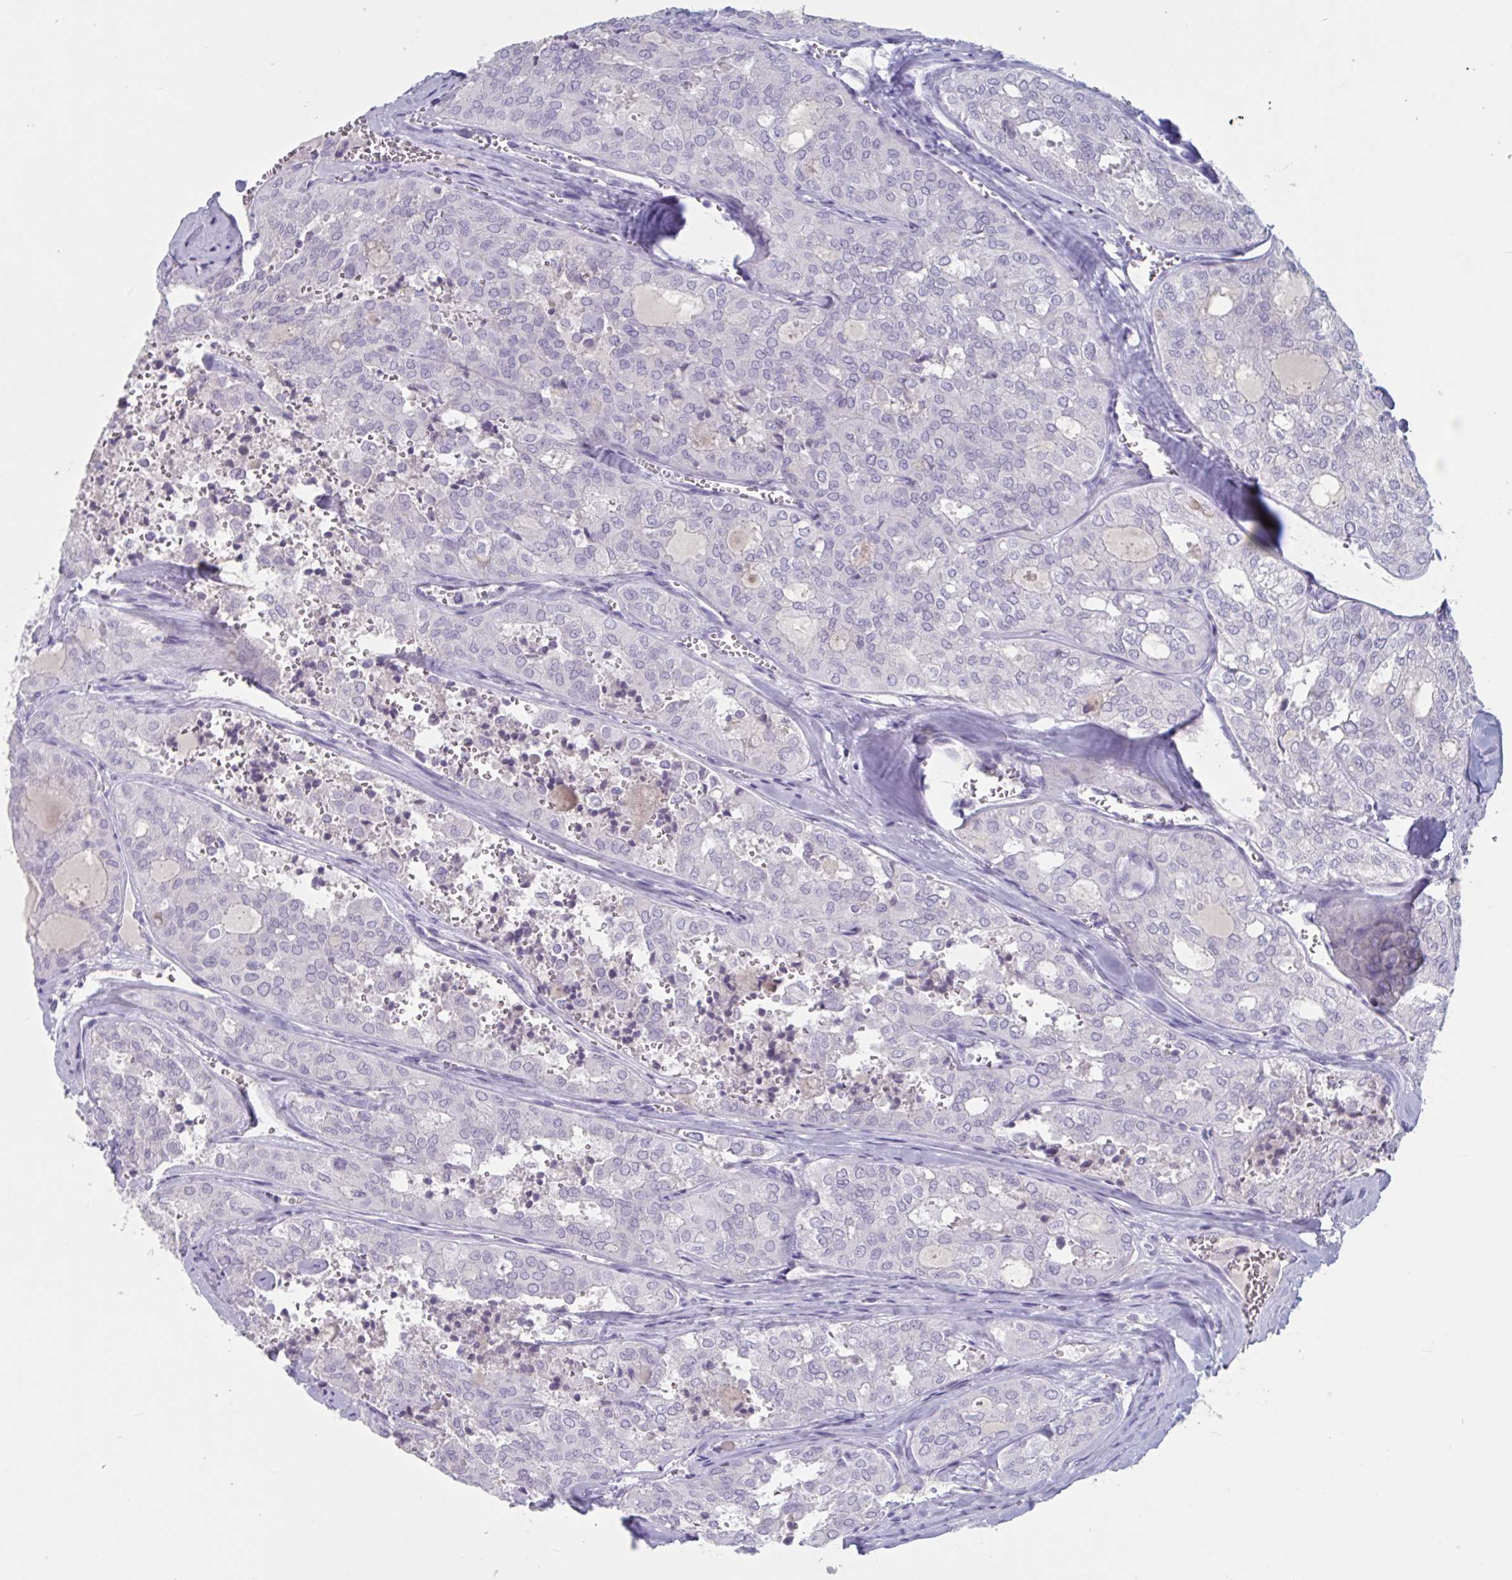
{"staining": {"intensity": "negative", "quantity": "none", "location": "none"}, "tissue": "thyroid cancer", "cell_type": "Tumor cells", "image_type": "cancer", "snomed": [{"axis": "morphology", "description": "Follicular adenoma carcinoma, NOS"}, {"axis": "topography", "description": "Thyroid gland"}], "caption": "Tumor cells are negative for brown protein staining in follicular adenoma carcinoma (thyroid).", "gene": "NDUFC2", "patient": {"sex": "male", "age": 75}}